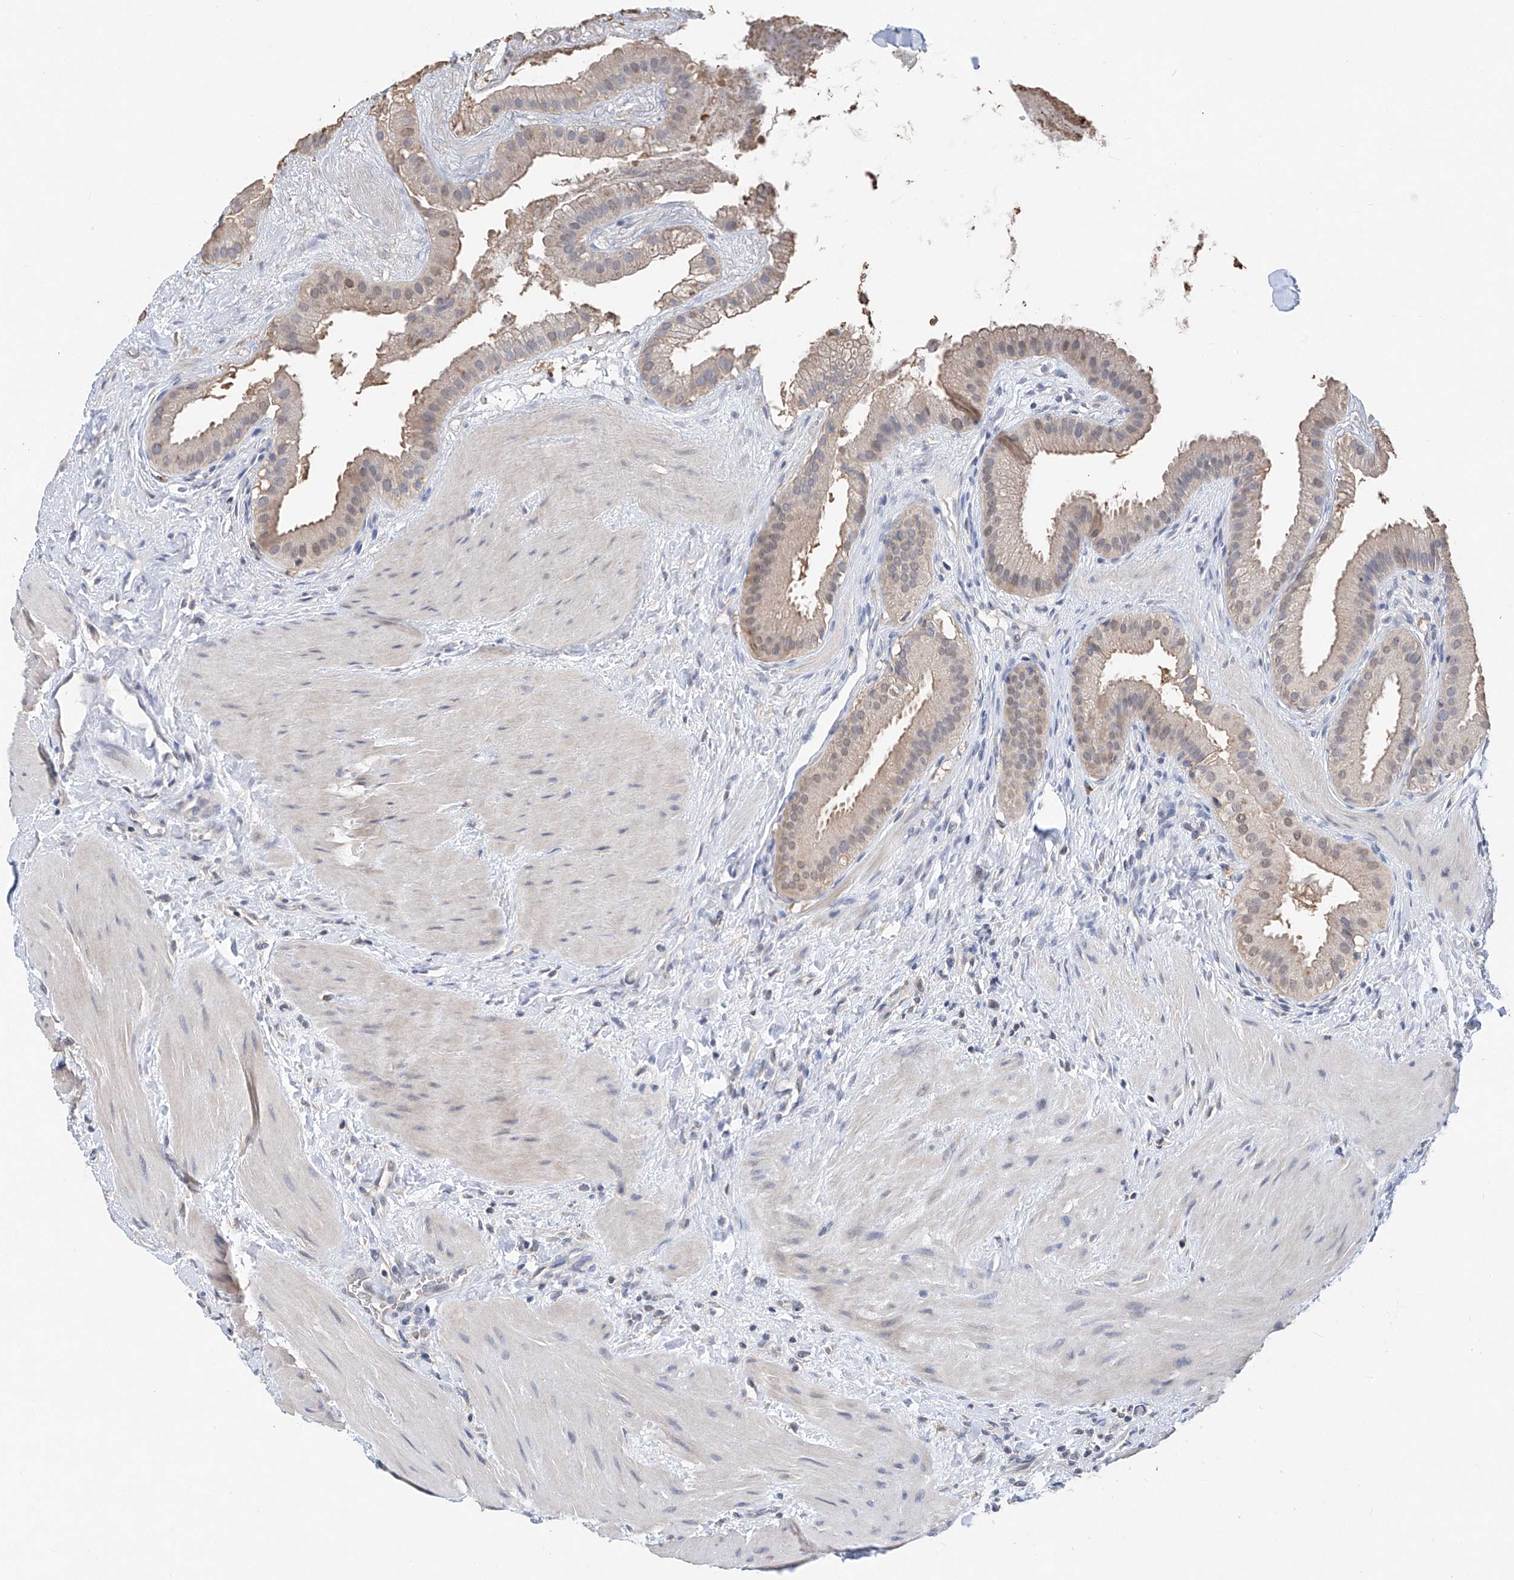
{"staining": {"intensity": "moderate", "quantity": ">75%", "location": "cytoplasmic/membranous"}, "tissue": "gallbladder", "cell_type": "Glandular cells", "image_type": "normal", "snomed": [{"axis": "morphology", "description": "Normal tissue, NOS"}, {"axis": "topography", "description": "Gallbladder"}], "caption": "Gallbladder stained with immunohistochemistry exhibits moderate cytoplasmic/membranous positivity in approximately >75% of glandular cells.", "gene": "FUCA2", "patient": {"sex": "male", "age": 55}}